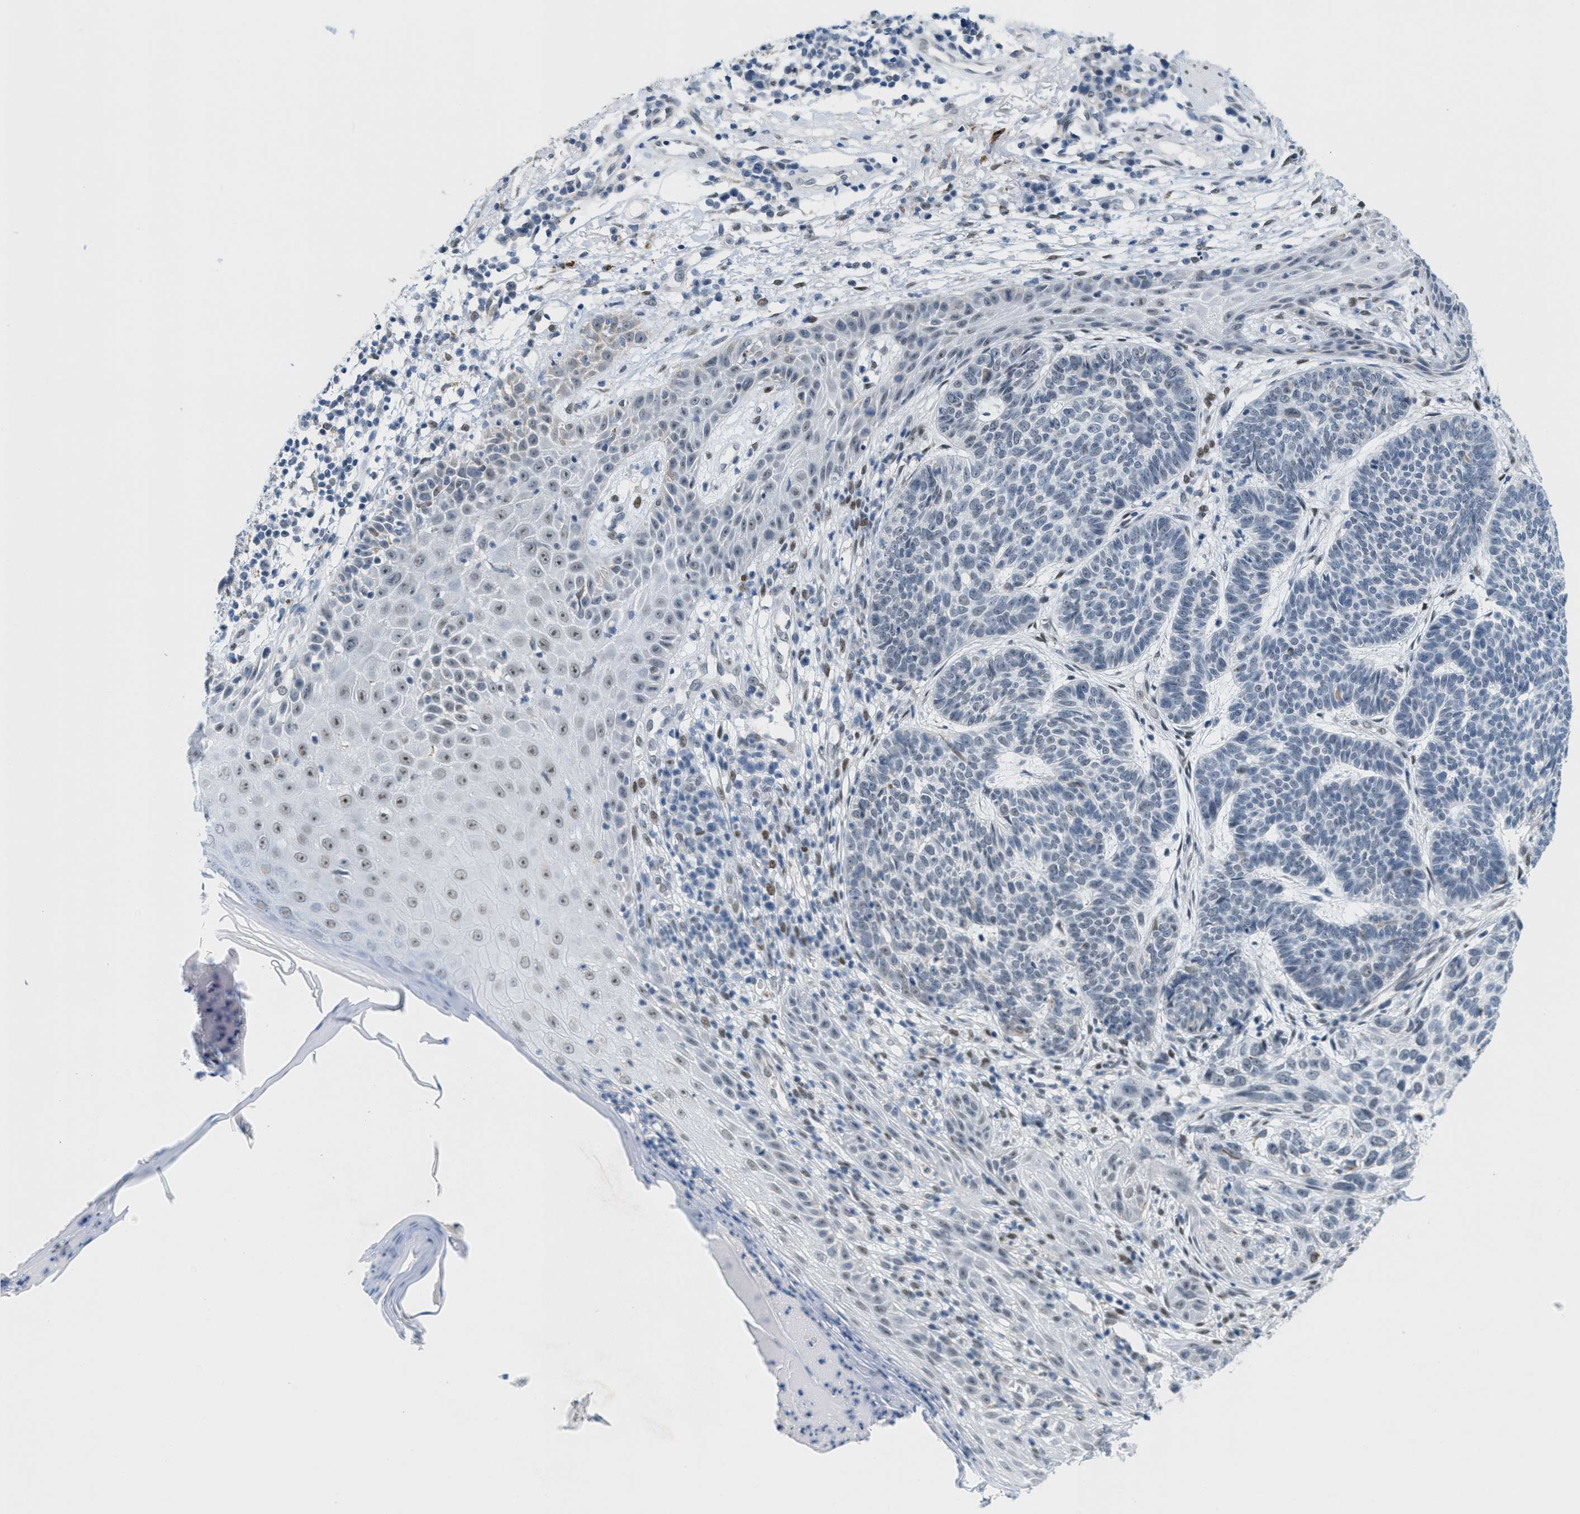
{"staining": {"intensity": "negative", "quantity": "none", "location": "none"}, "tissue": "skin cancer", "cell_type": "Tumor cells", "image_type": "cancer", "snomed": [{"axis": "morphology", "description": "Basal cell carcinoma"}, {"axis": "topography", "description": "Skin"}], "caption": "Skin cancer was stained to show a protein in brown. There is no significant staining in tumor cells. The staining was performed using DAB (3,3'-diaminobenzidine) to visualize the protein expression in brown, while the nuclei were stained in blue with hematoxylin (Magnification: 20x).", "gene": "HS3ST2", "patient": {"sex": "female", "age": 64}}